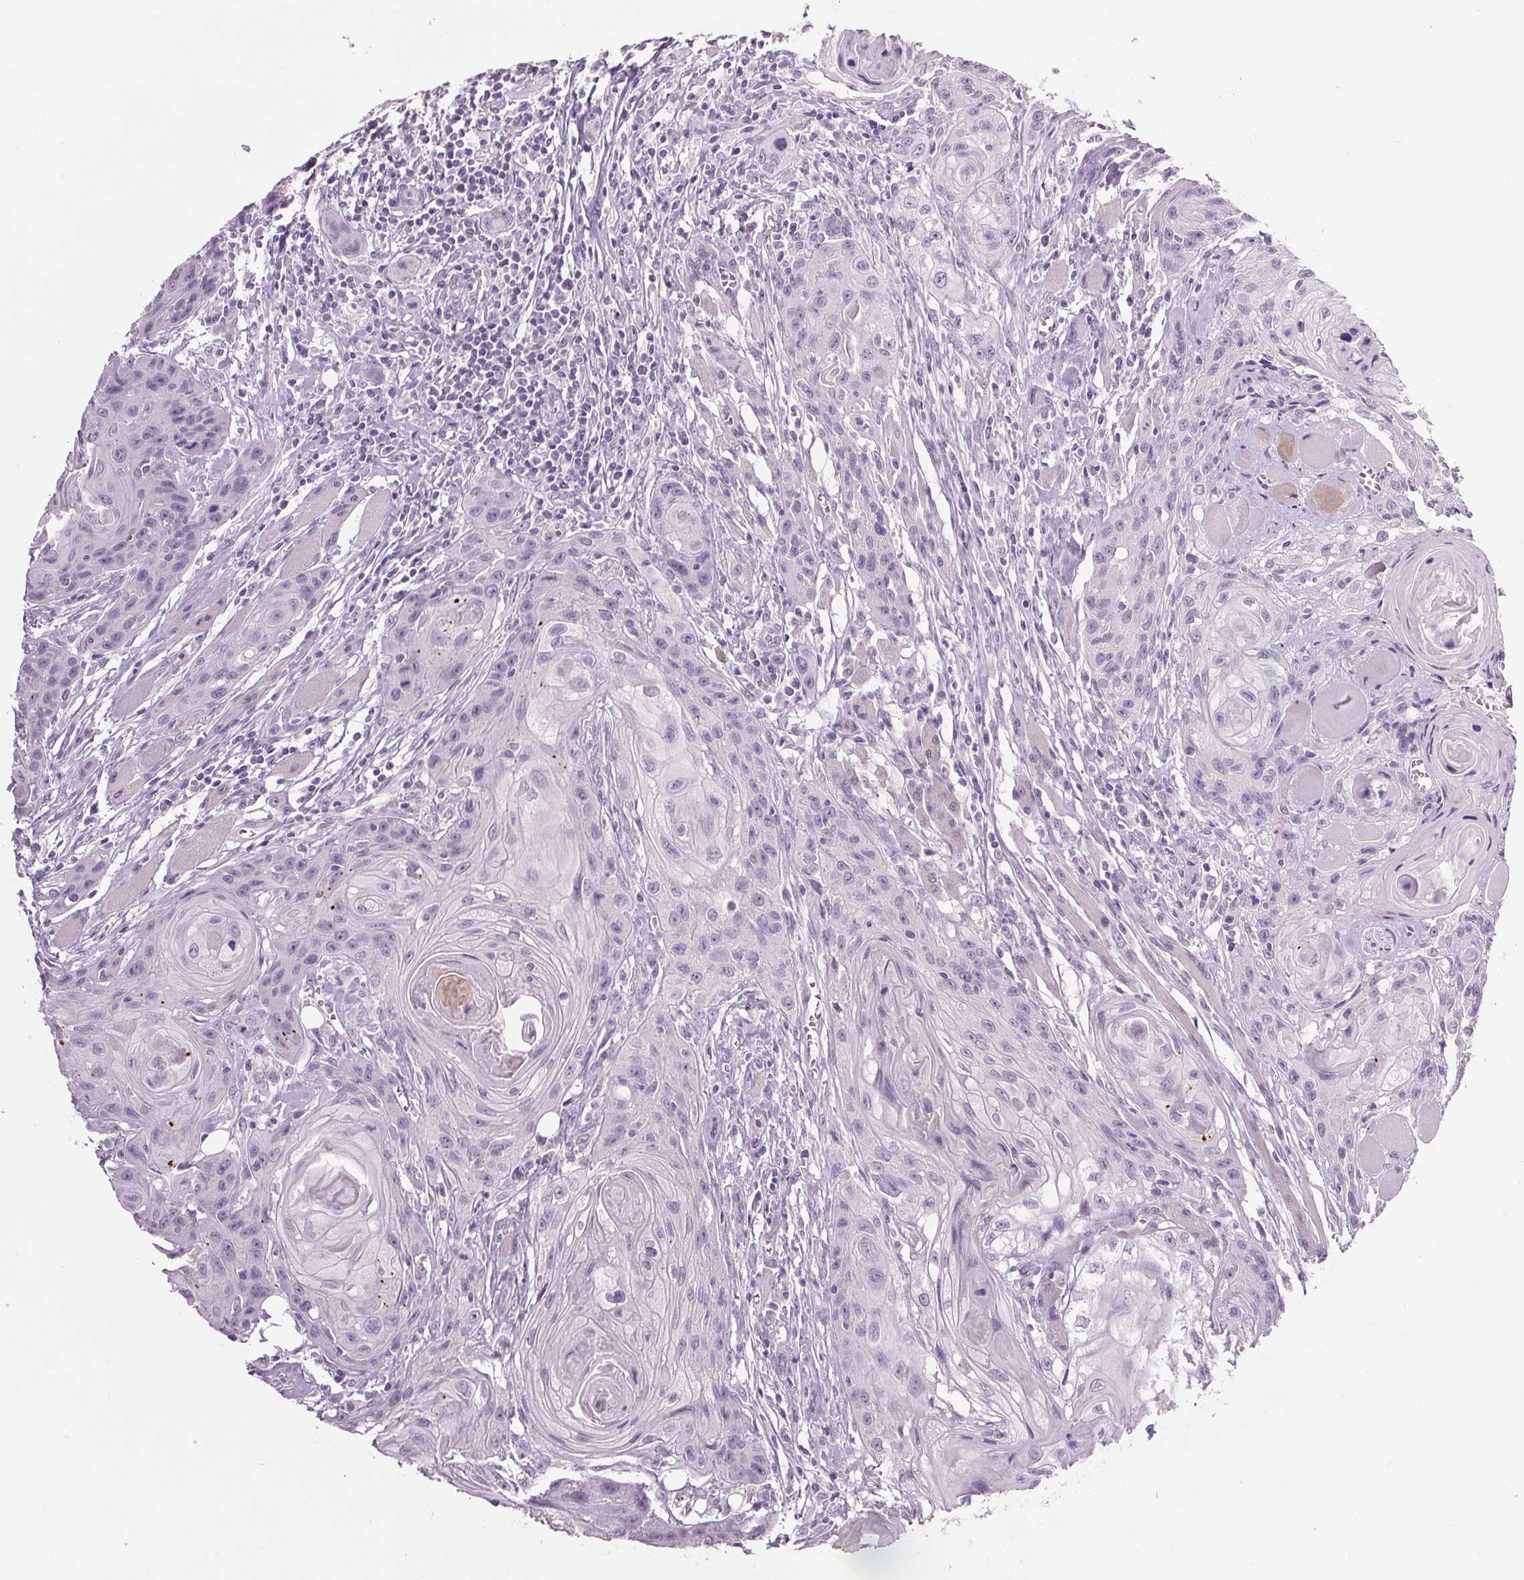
{"staining": {"intensity": "negative", "quantity": "none", "location": "none"}, "tissue": "head and neck cancer", "cell_type": "Tumor cells", "image_type": "cancer", "snomed": [{"axis": "morphology", "description": "Squamous cell carcinoma, NOS"}, {"axis": "topography", "description": "Oral tissue"}, {"axis": "topography", "description": "Head-Neck"}], "caption": "Head and neck squamous cell carcinoma was stained to show a protein in brown. There is no significant positivity in tumor cells. (Stains: DAB IHC with hematoxylin counter stain, Microscopy: brightfield microscopy at high magnification).", "gene": "PPP1R1A", "patient": {"sex": "male", "age": 58}}